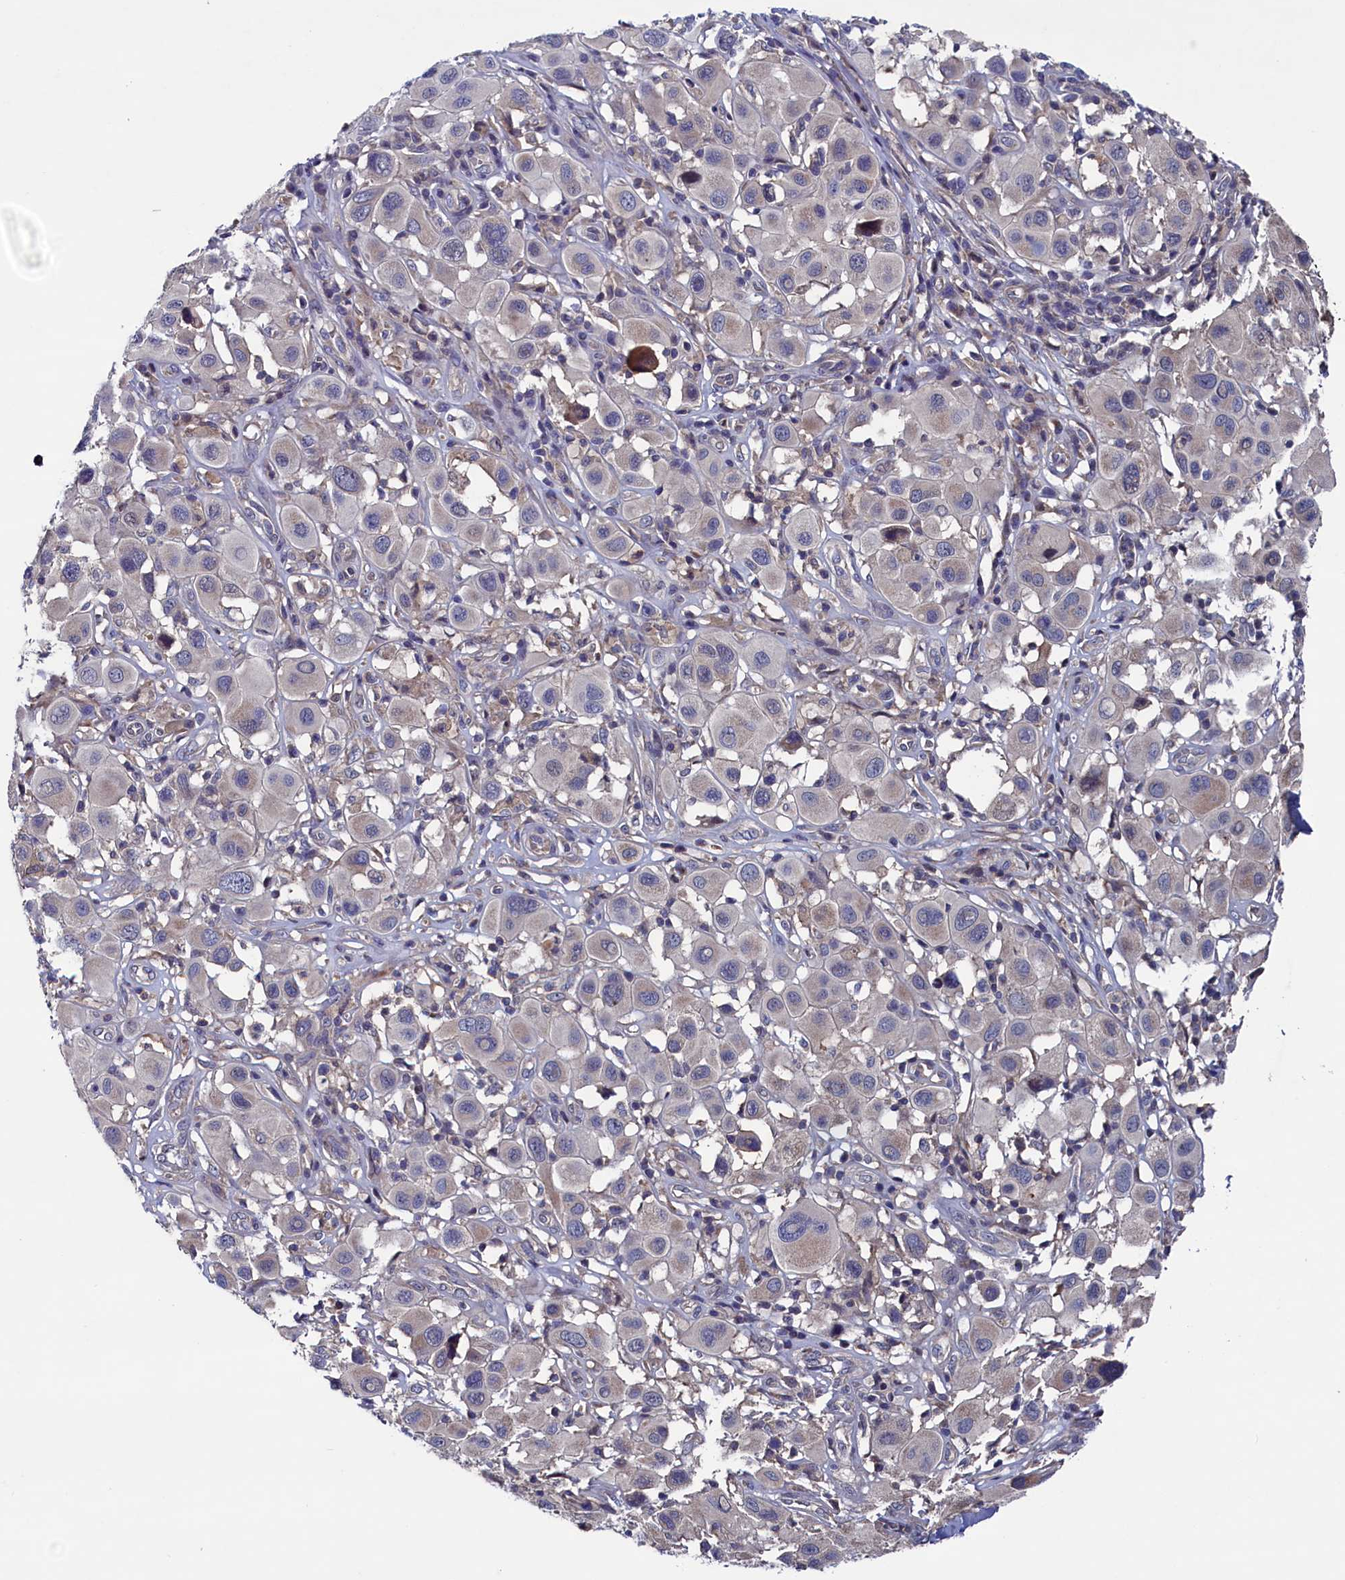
{"staining": {"intensity": "negative", "quantity": "none", "location": "none"}, "tissue": "melanoma", "cell_type": "Tumor cells", "image_type": "cancer", "snomed": [{"axis": "morphology", "description": "Malignant melanoma, Metastatic site"}, {"axis": "topography", "description": "Skin"}], "caption": "There is no significant positivity in tumor cells of malignant melanoma (metastatic site).", "gene": "SPATA13", "patient": {"sex": "male", "age": 41}}